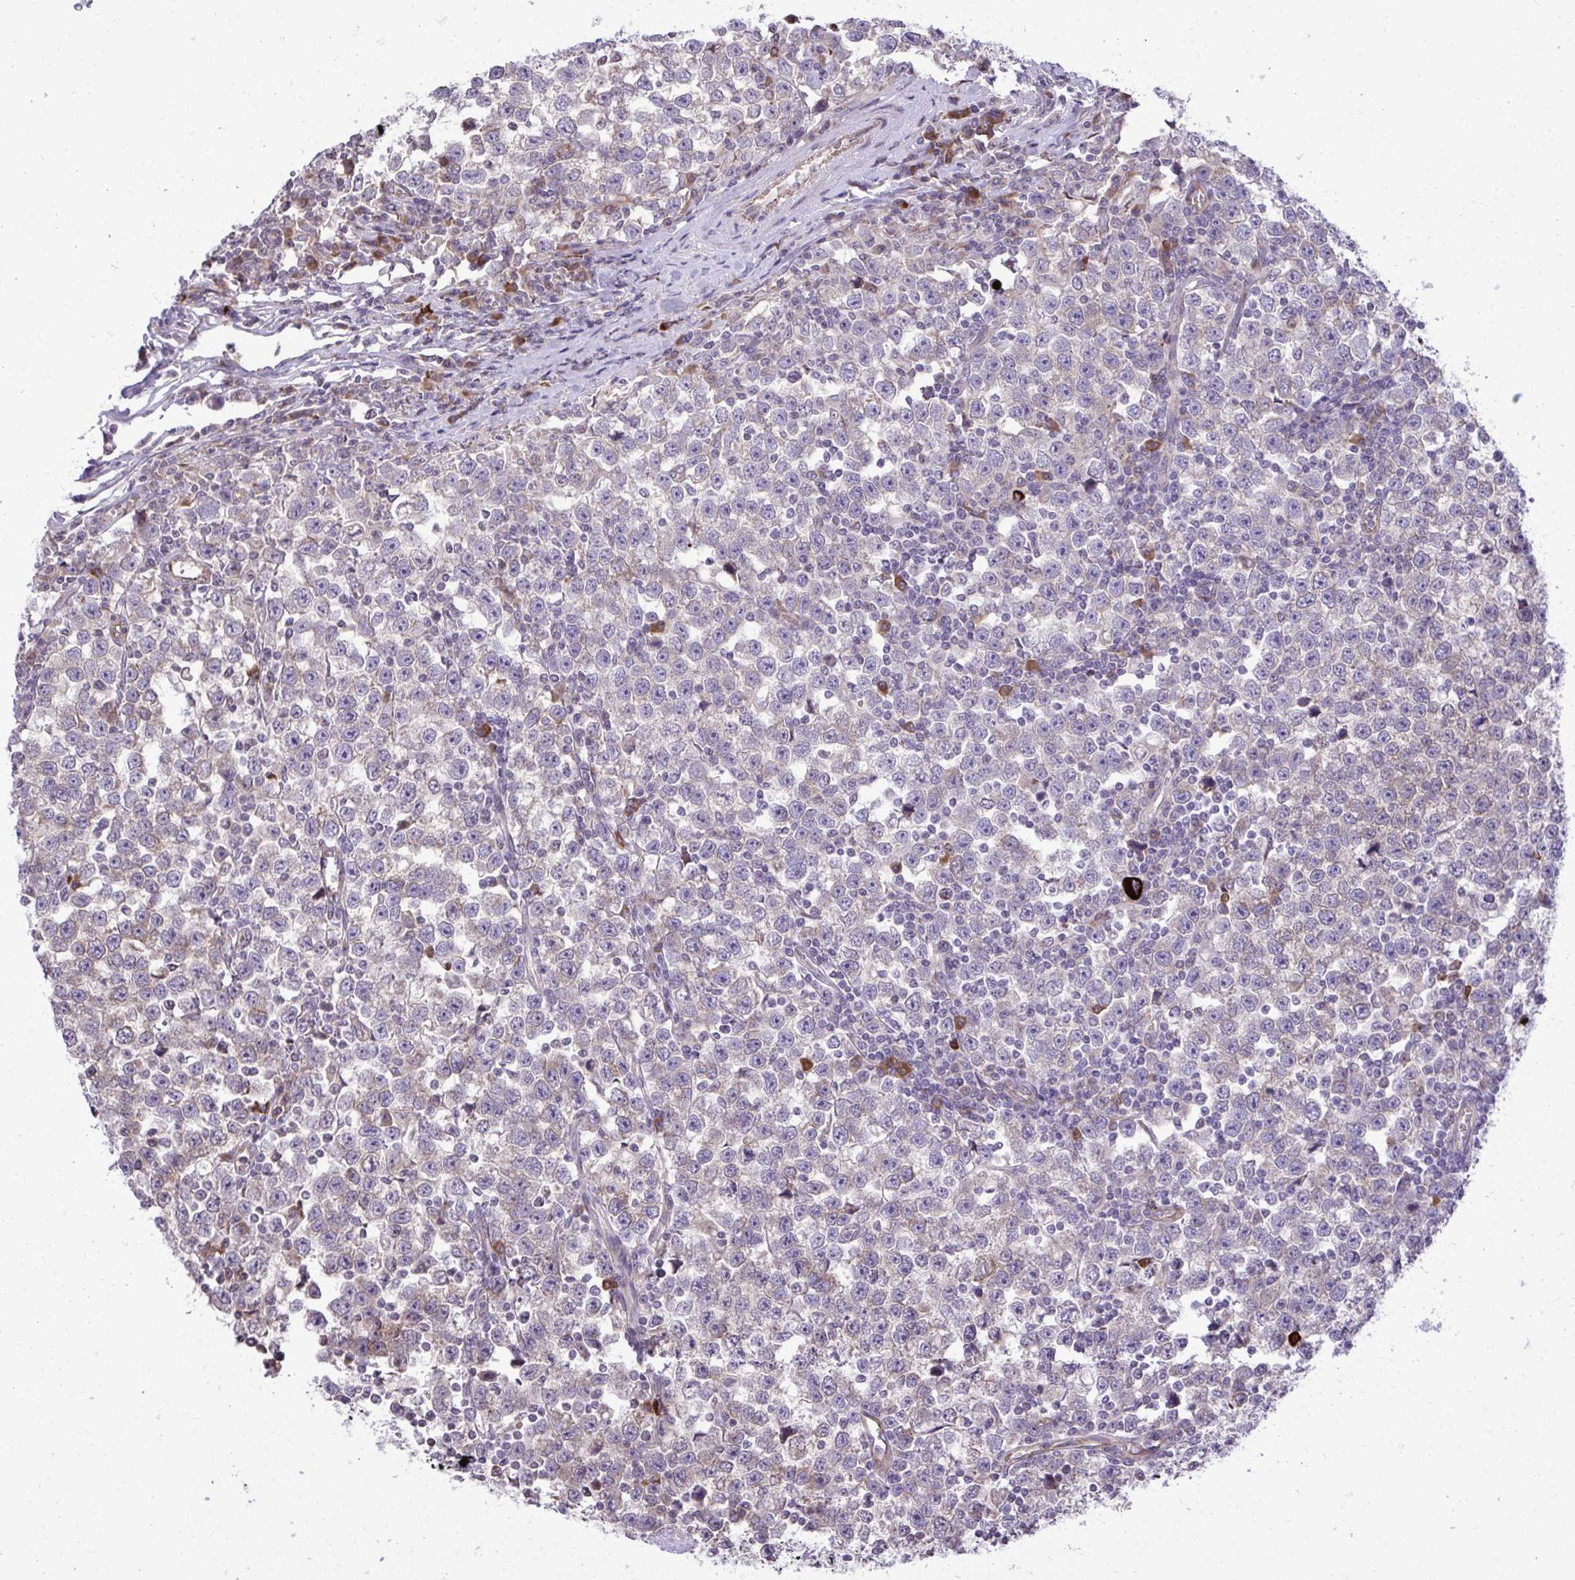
{"staining": {"intensity": "negative", "quantity": "none", "location": "none"}, "tissue": "testis cancer", "cell_type": "Tumor cells", "image_type": "cancer", "snomed": [{"axis": "morphology", "description": "Seminoma, NOS"}, {"axis": "topography", "description": "Testis"}], "caption": "Immunohistochemistry of human testis seminoma reveals no staining in tumor cells.", "gene": "METTL9", "patient": {"sex": "male", "age": 43}}